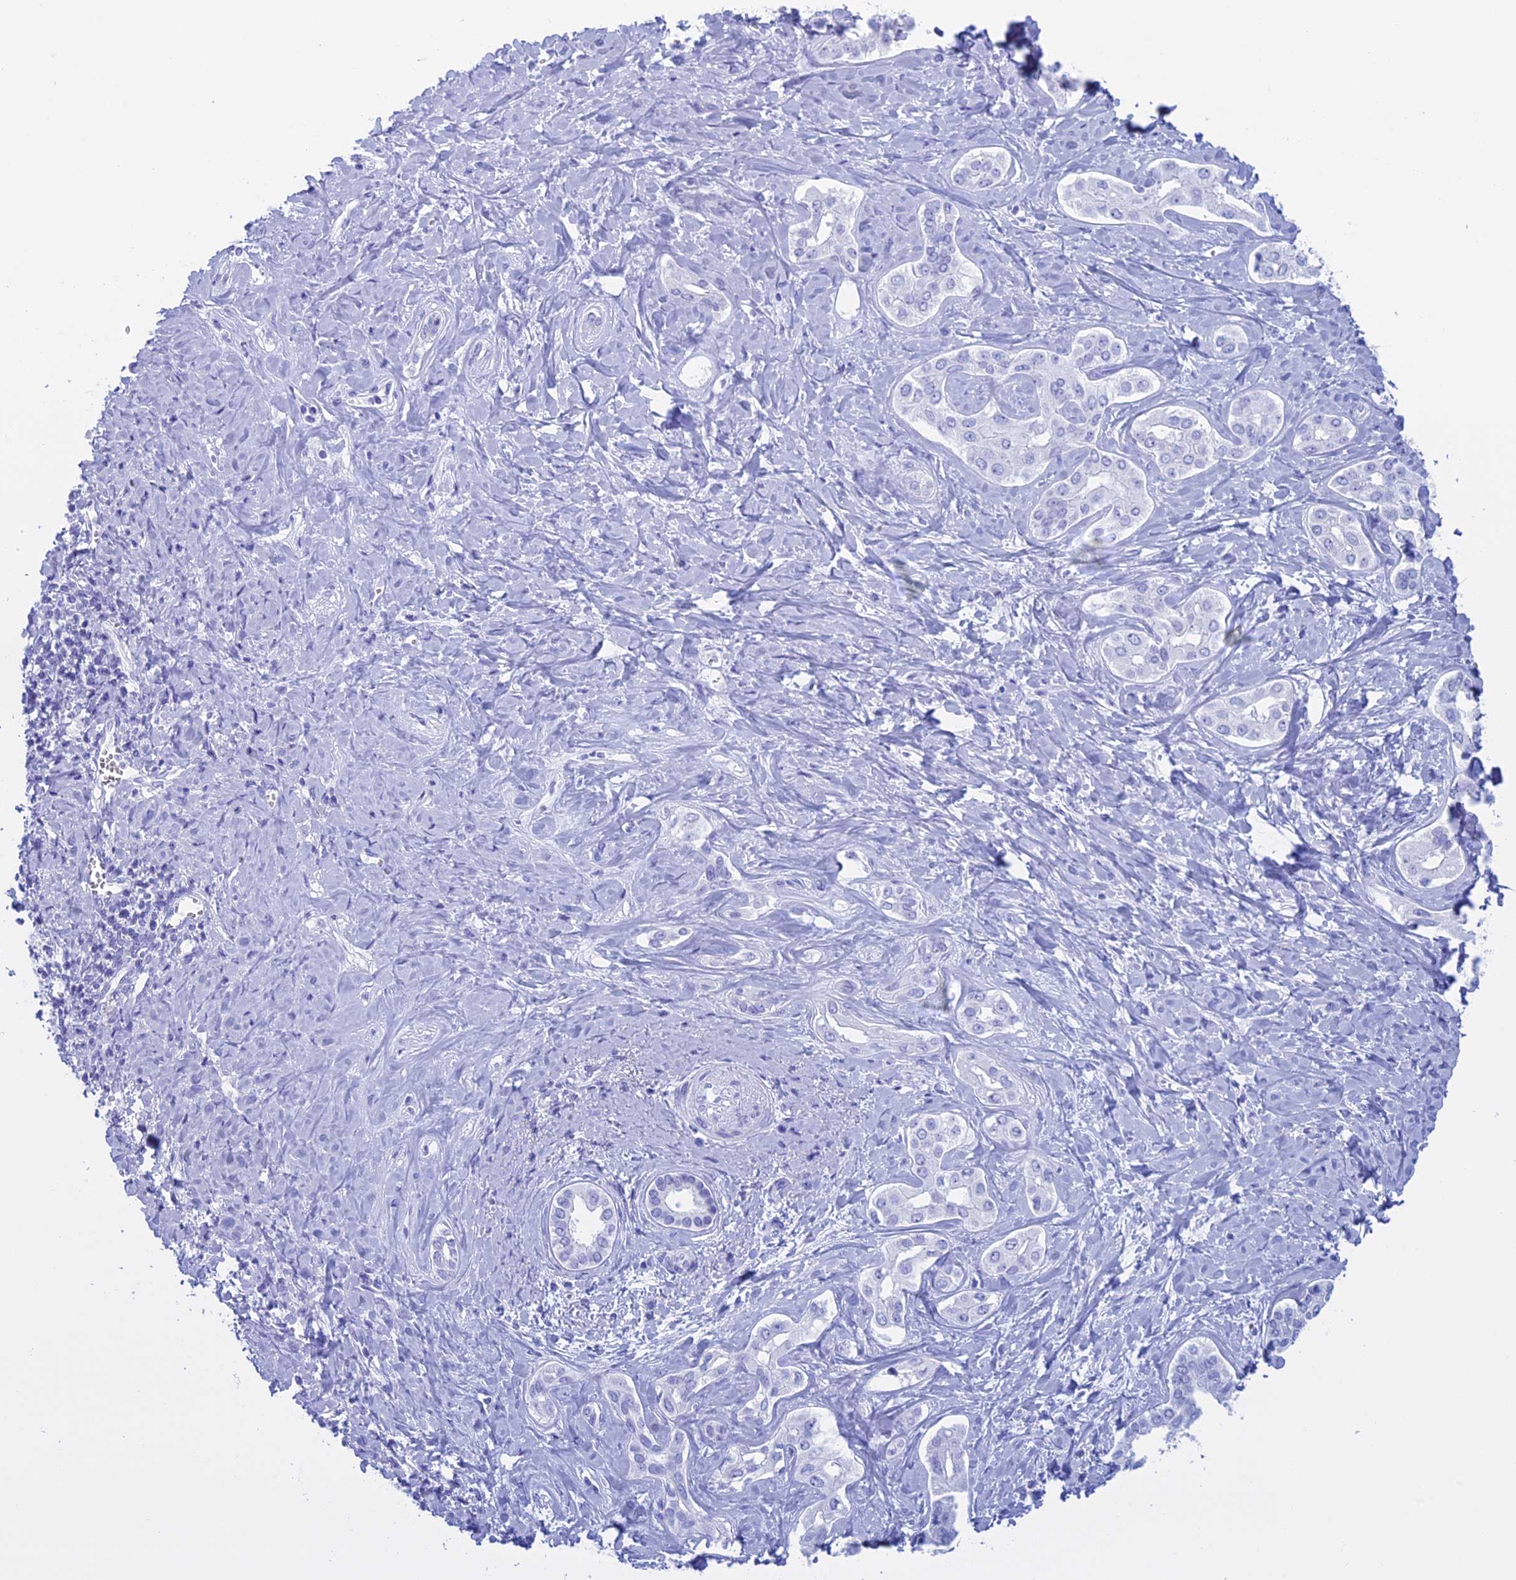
{"staining": {"intensity": "negative", "quantity": "none", "location": "none"}, "tissue": "liver cancer", "cell_type": "Tumor cells", "image_type": "cancer", "snomed": [{"axis": "morphology", "description": "Cholangiocarcinoma"}, {"axis": "topography", "description": "Liver"}], "caption": "Immunohistochemistry (IHC) micrograph of neoplastic tissue: cholangiocarcinoma (liver) stained with DAB (3,3'-diaminobenzidine) shows no significant protein expression in tumor cells.", "gene": "KCTD21", "patient": {"sex": "female", "age": 77}}